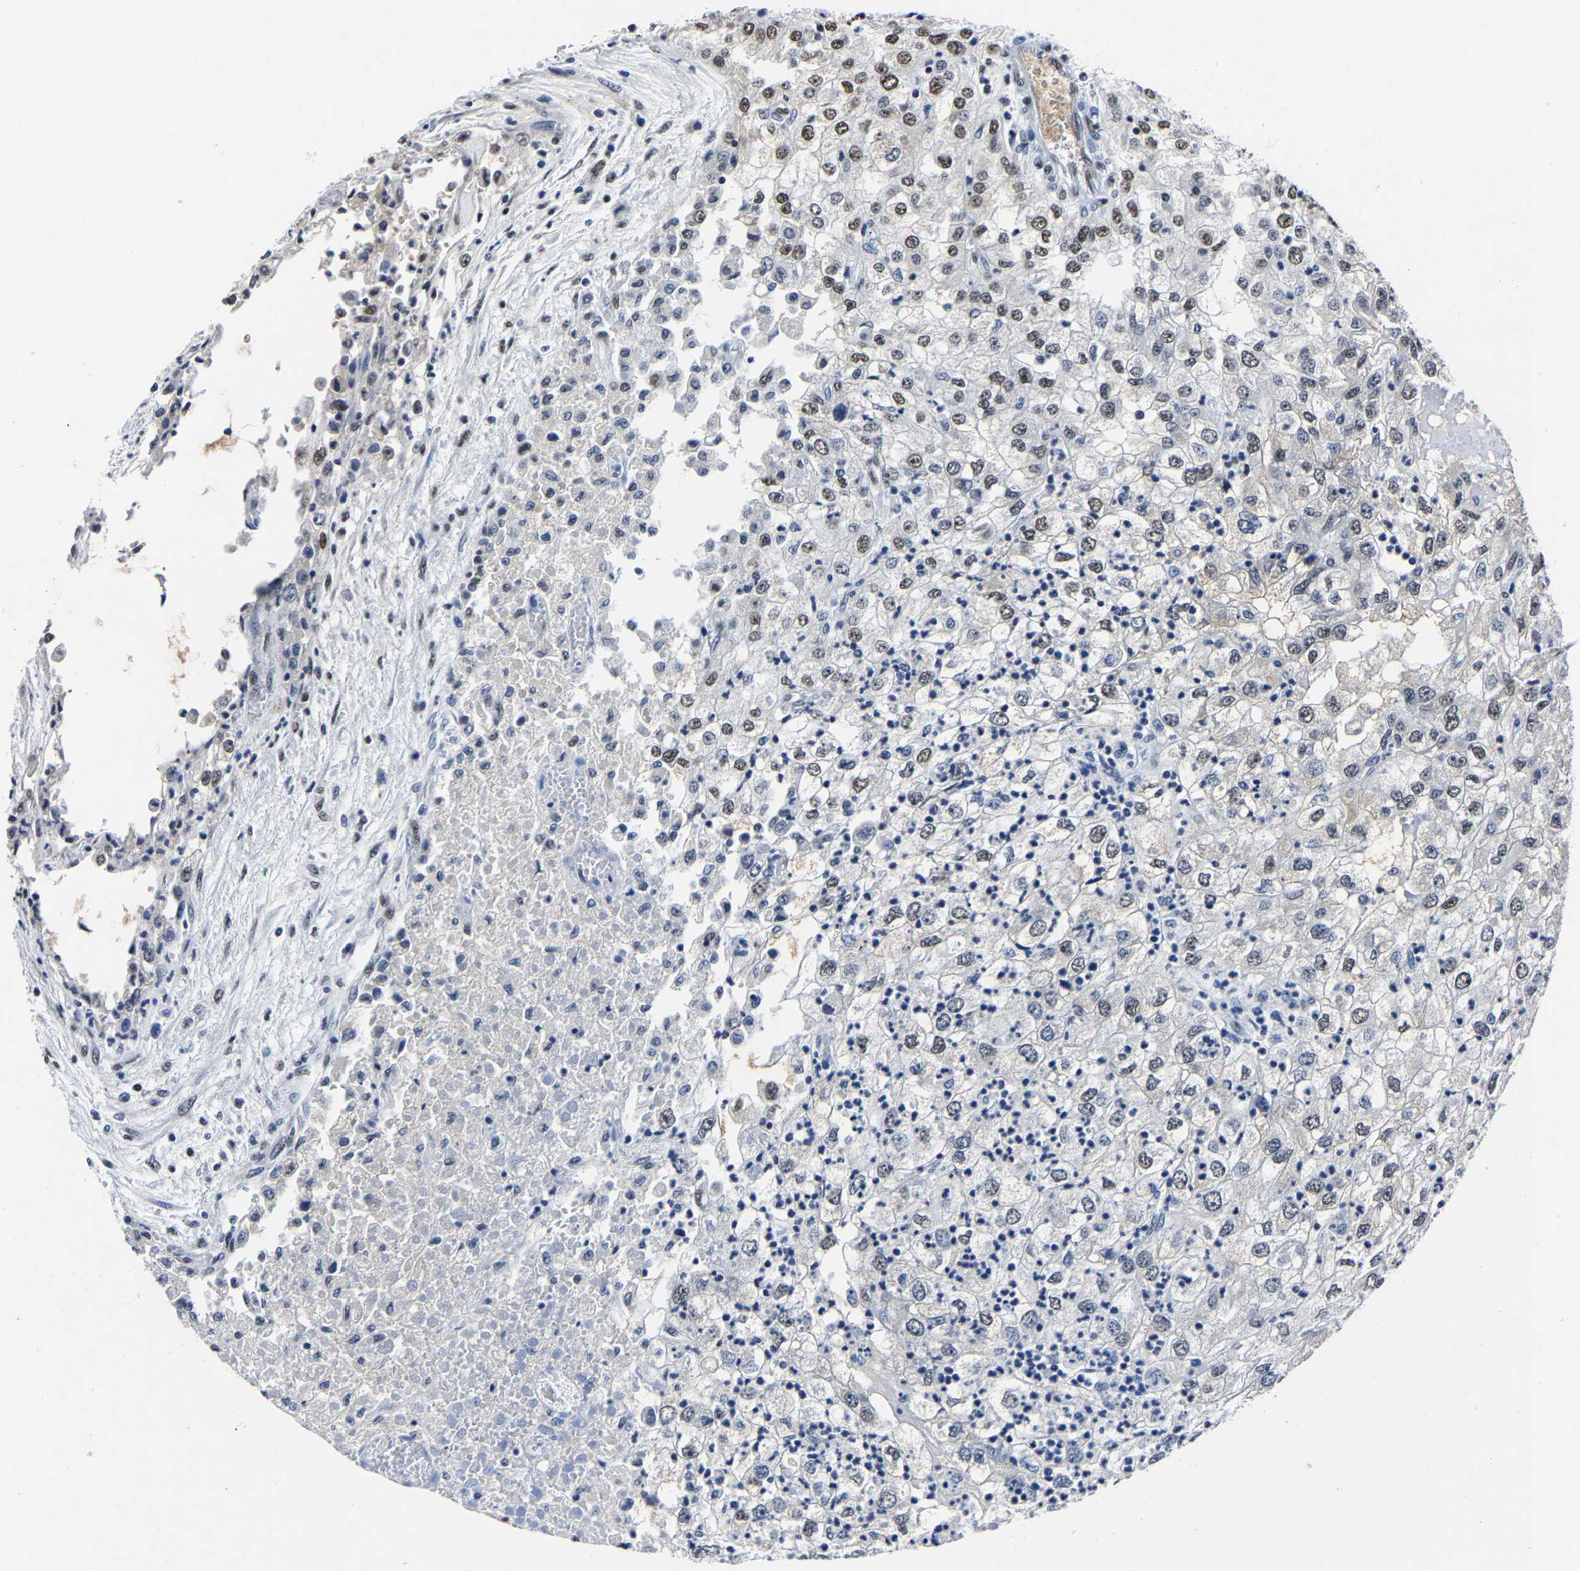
{"staining": {"intensity": "weak", "quantity": "<25%", "location": "nuclear"}, "tissue": "renal cancer", "cell_type": "Tumor cells", "image_type": "cancer", "snomed": [{"axis": "morphology", "description": "Adenocarcinoma, NOS"}, {"axis": "topography", "description": "Kidney"}], "caption": "There is no significant expression in tumor cells of renal cancer (adenocarcinoma). (DAB immunohistochemistry (IHC) with hematoxylin counter stain).", "gene": "RBM45", "patient": {"sex": "female", "age": 54}}